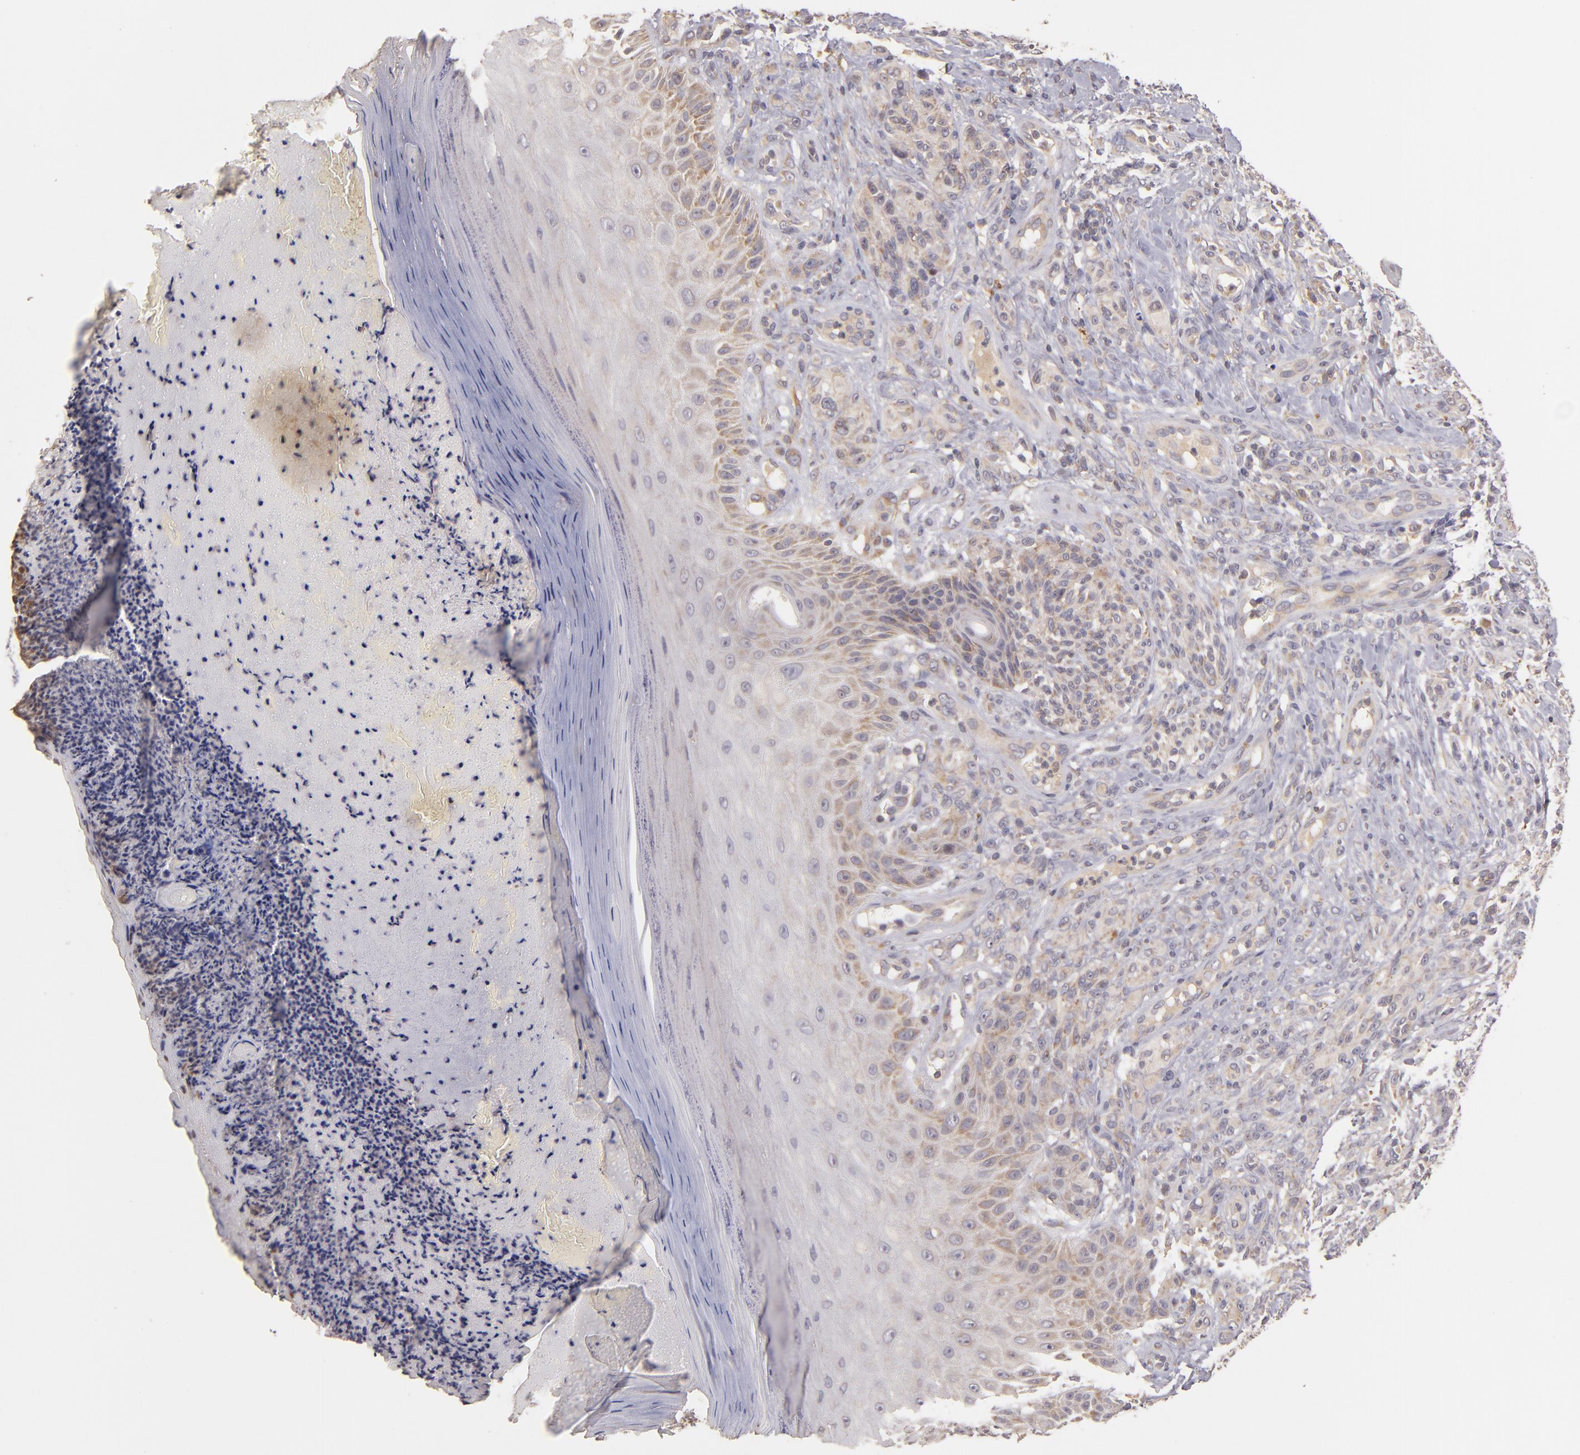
{"staining": {"intensity": "weak", "quantity": "25%-75%", "location": "cytoplasmic/membranous"}, "tissue": "melanoma", "cell_type": "Tumor cells", "image_type": "cancer", "snomed": [{"axis": "morphology", "description": "Malignant melanoma, NOS"}, {"axis": "topography", "description": "Skin"}], "caption": "Immunohistochemical staining of human malignant melanoma exhibits weak cytoplasmic/membranous protein positivity in about 25%-75% of tumor cells. Nuclei are stained in blue.", "gene": "UPF3B", "patient": {"sex": "male", "age": 57}}